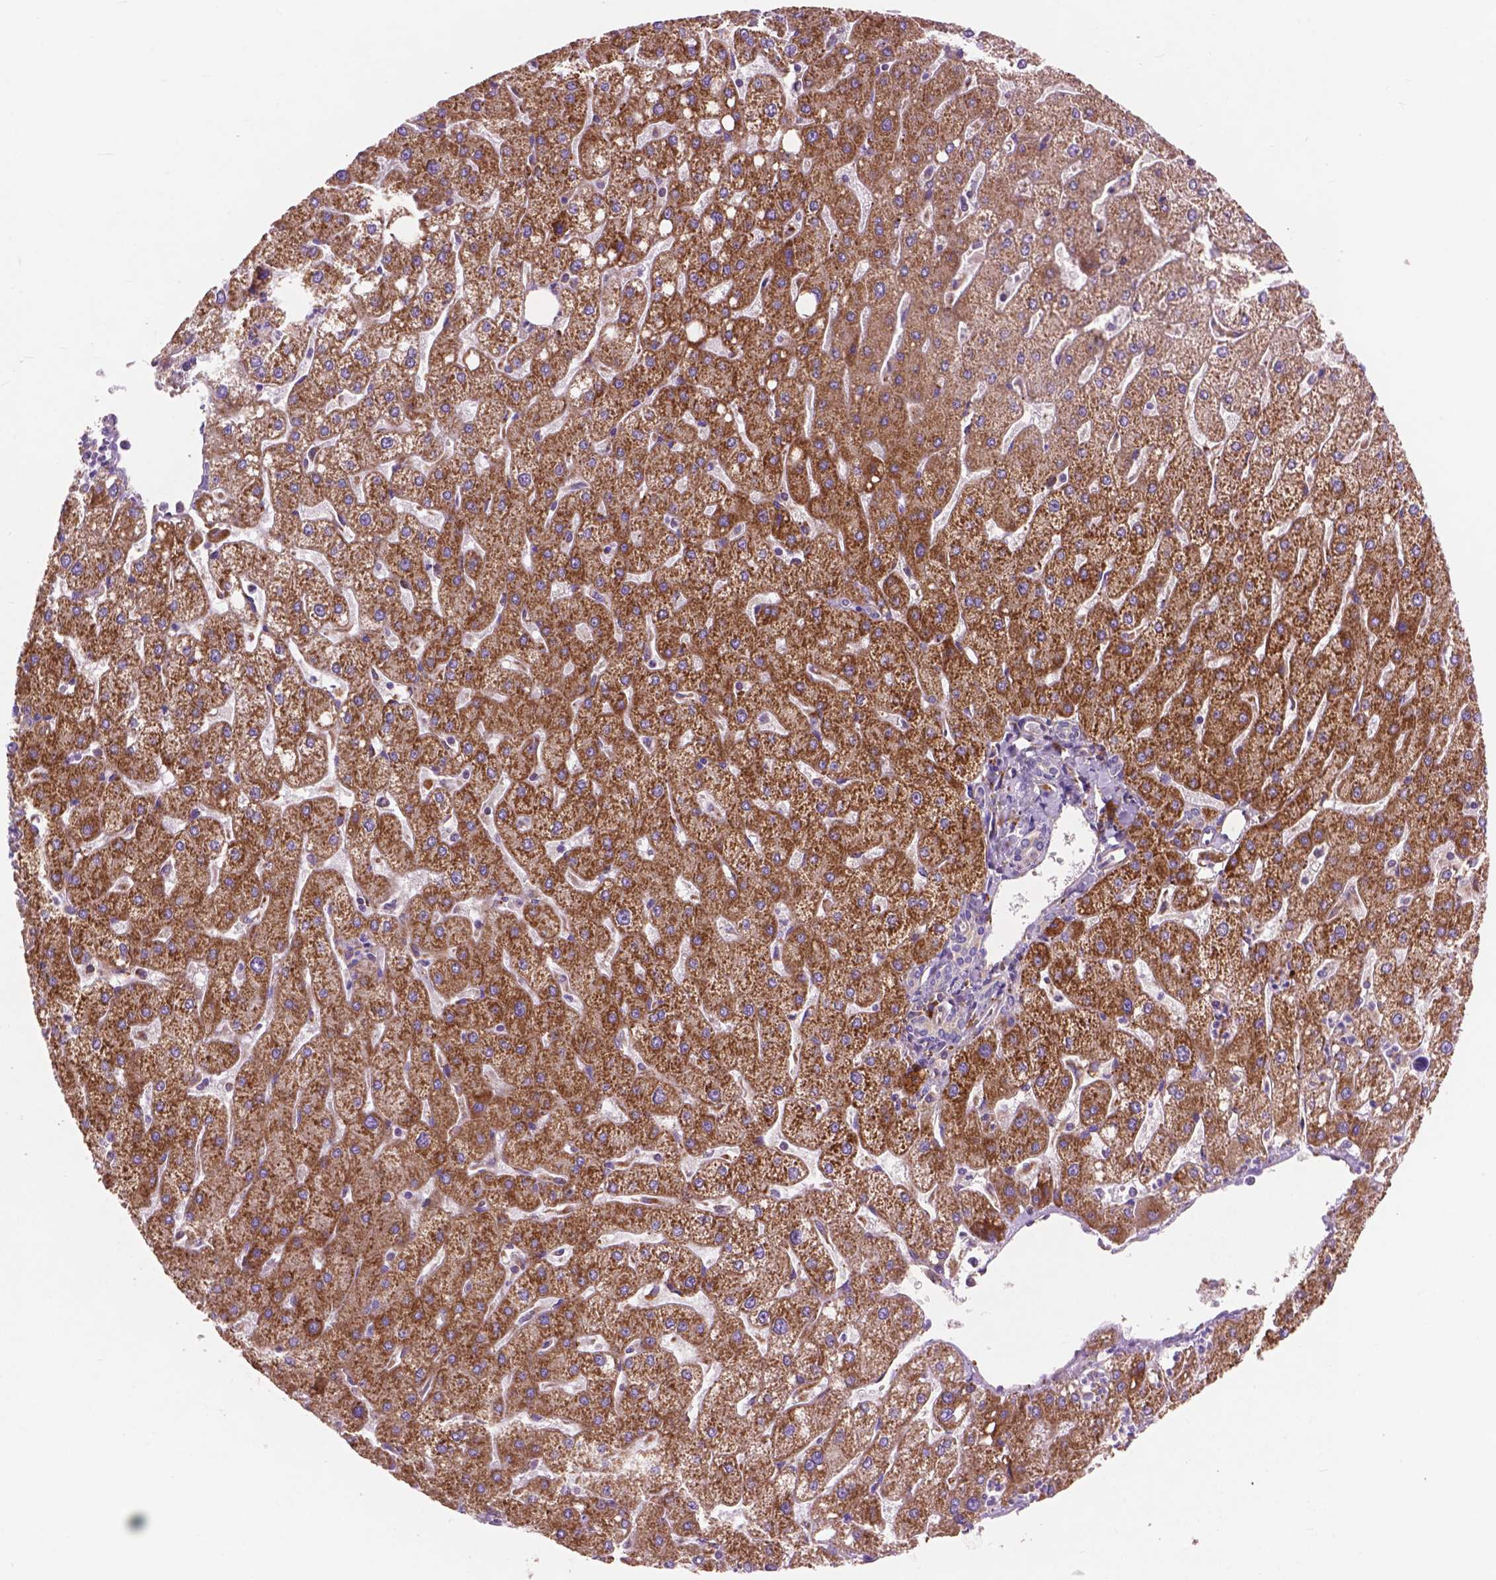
{"staining": {"intensity": "negative", "quantity": "none", "location": "none"}, "tissue": "liver", "cell_type": "Cholangiocytes", "image_type": "normal", "snomed": [{"axis": "morphology", "description": "Normal tissue, NOS"}, {"axis": "topography", "description": "Liver"}], "caption": "Immunohistochemistry of benign liver displays no expression in cholangiocytes. Brightfield microscopy of immunohistochemistry (IHC) stained with DAB (3,3'-diaminobenzidine) (brown) and hematoxylin (blue), captured at high magnification.", "gene": "RPL37A", "patient": {"sex": "male", "age": 67}}